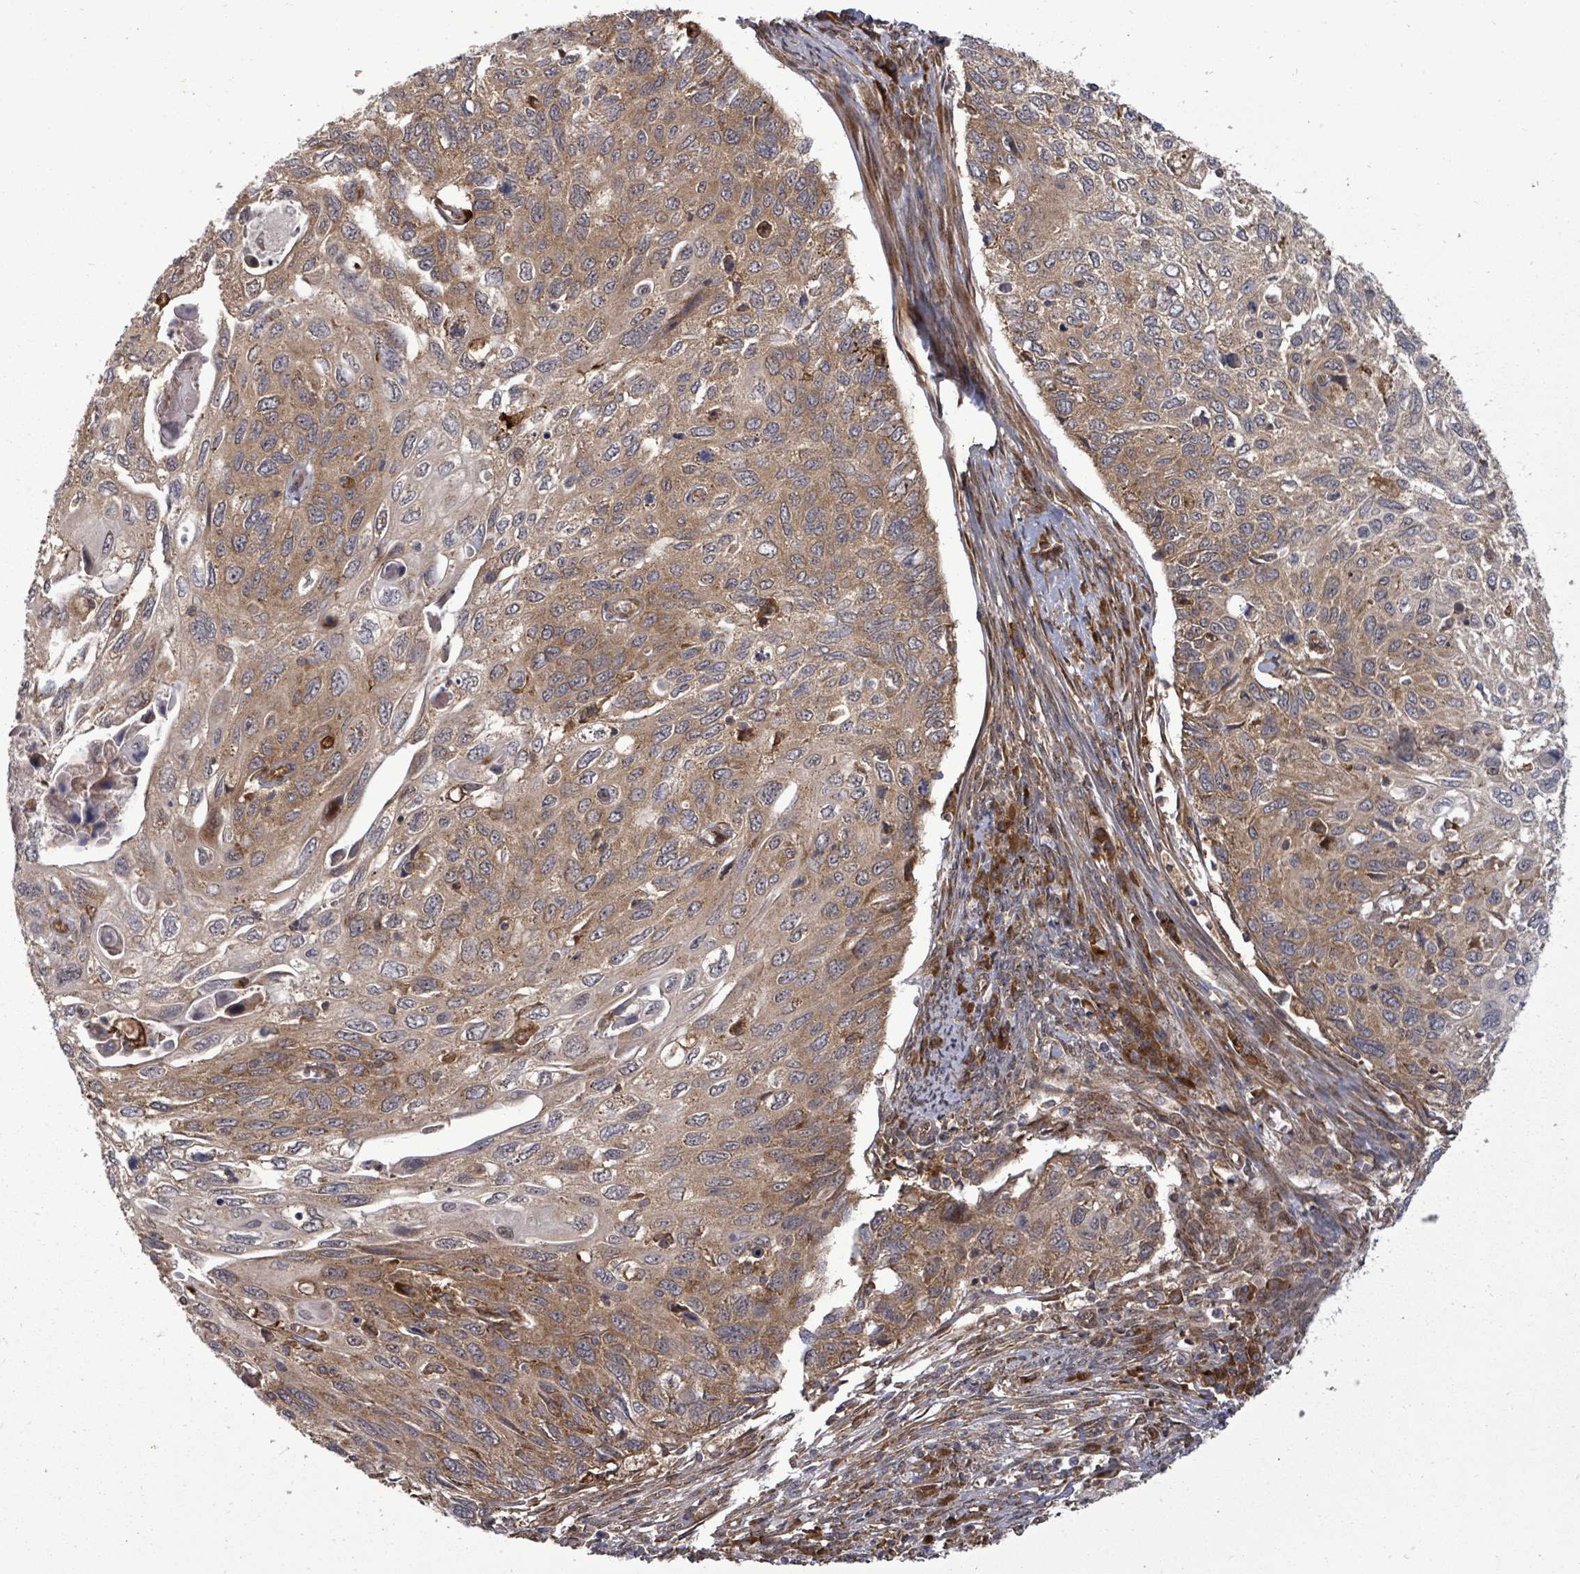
{"staining": {"intensity": "moderate", "quantity": ">75%", "location": "cytoplasmic/membranous"}, "tissue": "cervical cancer", "cell_type": "Tumor cells", "image_type": "cancer", "snomed": [{"axis": "morphology", "description": "Squamous cell carcinoma, NOS"}, {"axis": "topography", "description": "Cervix"}], "caption": "Protein expression analysis of human squamous cell carcinoma (cervical) reveals moderate cytoplasmic/membranous staining in approximately >75% of tumor cells.", "gene": "EIF3C", "patient": {"sex": "female", "age": 70}}